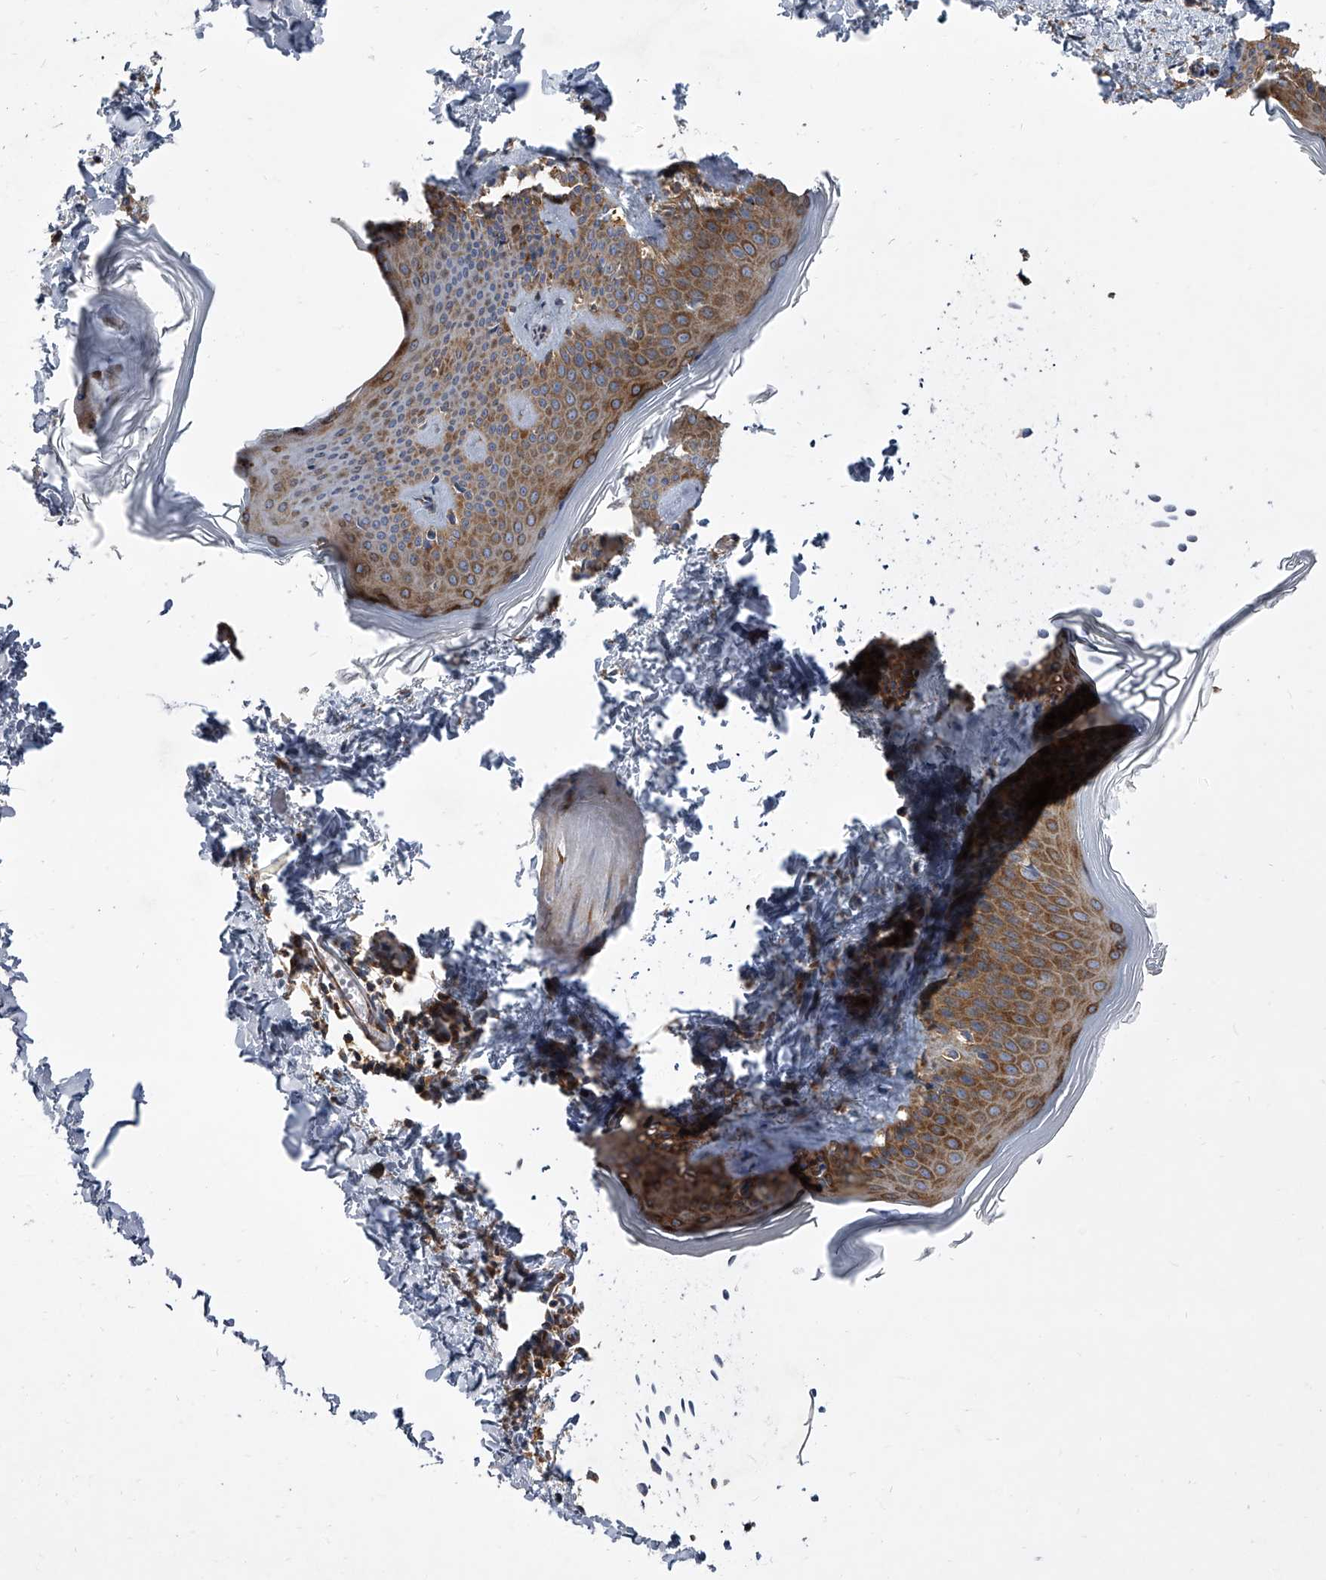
{"staining": {"intensity": "strong", "quantity": ">75%", "location": "cytoplasmic/membranous"}, "tissue": "skin", "cell_type": "Fibroblasts", "image_type": "normal", "snomed": [{"axis": "morphology", "description": "Normal tissue, NOS"}, {"axis": "topography", "description": "Skin"}], "caption": "Fibroblasts show high levels of strong cytoplasmic/membranous positivity in about >75% of cells in benign skin.", "gene": "EIF2S2", "patient": {"sex": "female", "age": 27}}